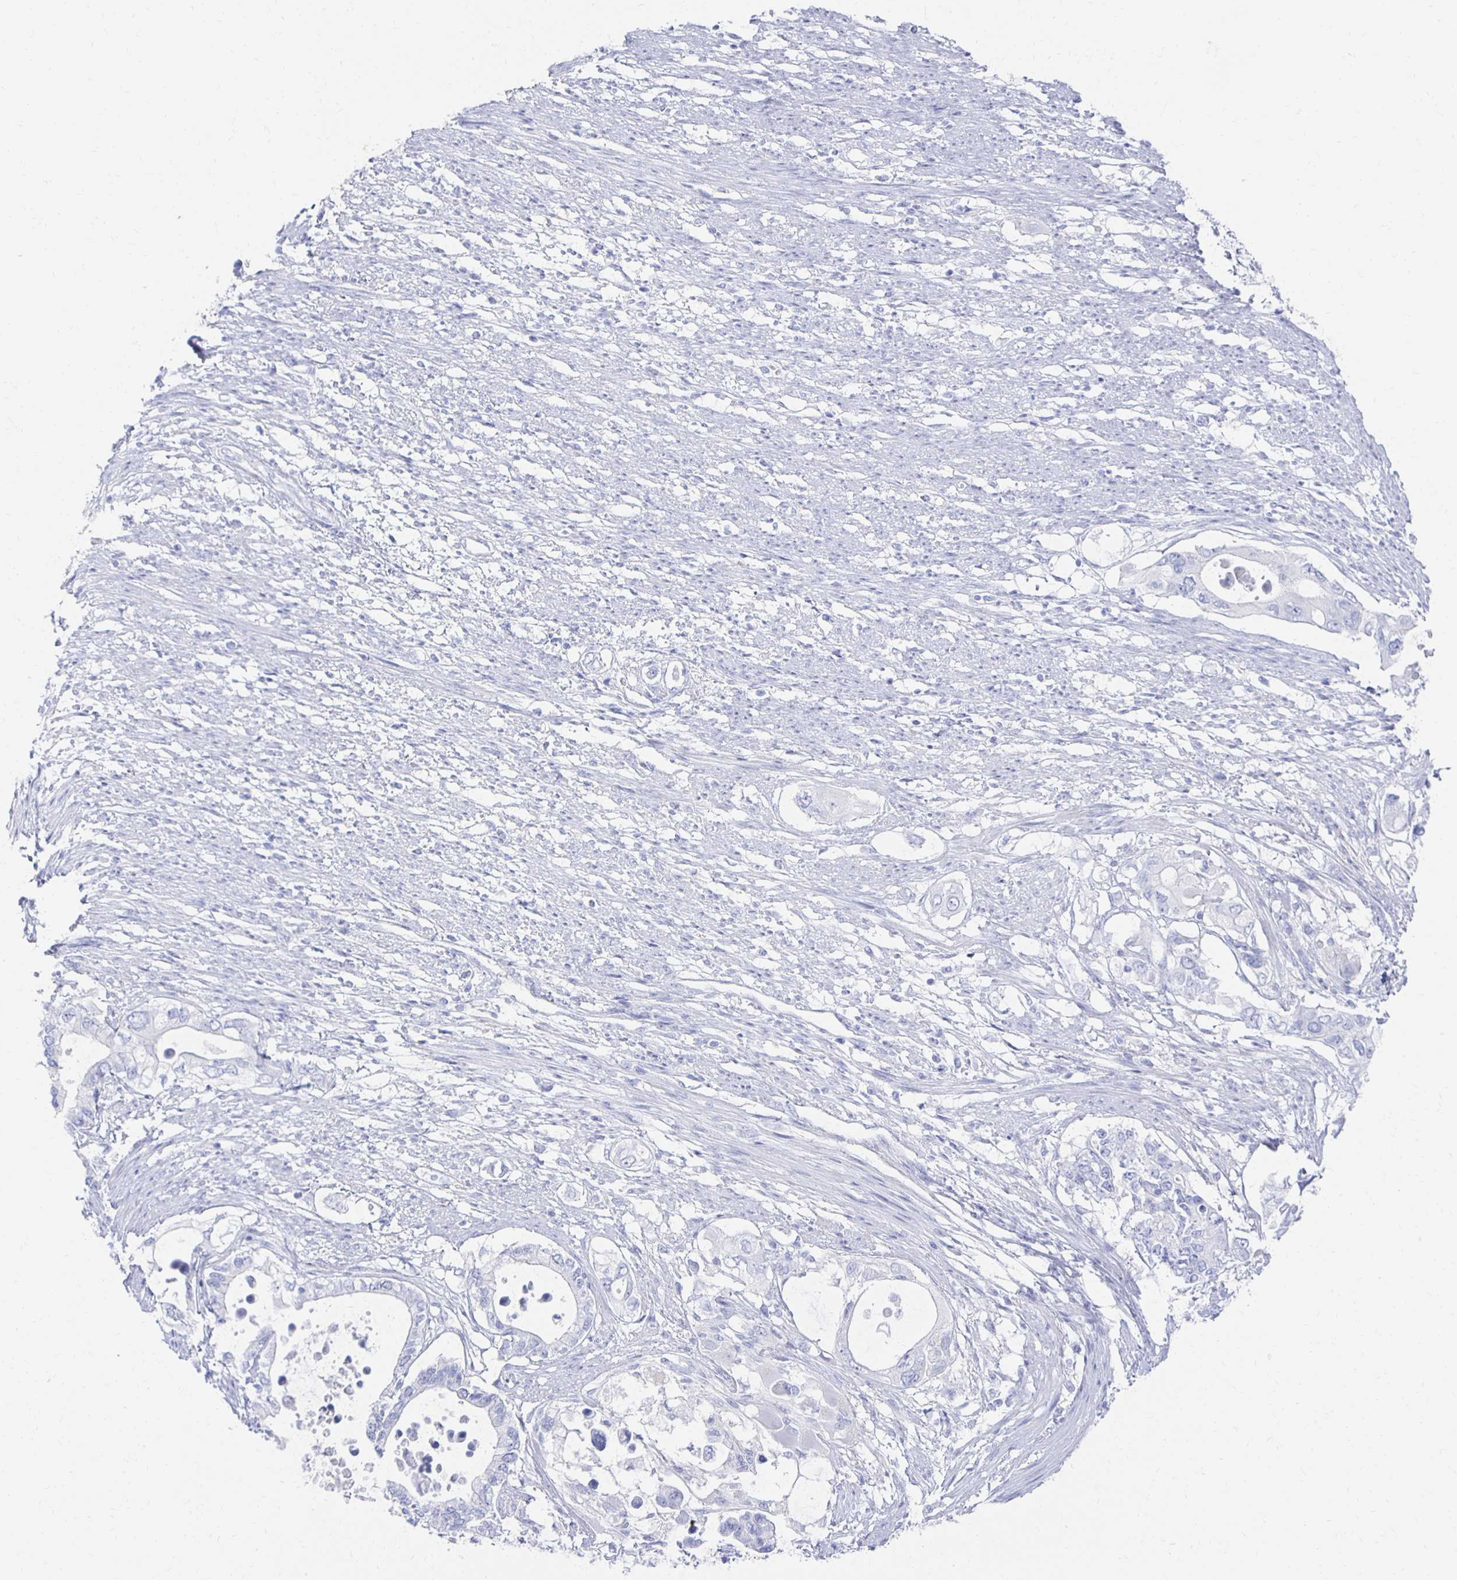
{"staining": {"intensity": "negative", "quantity": "none", "location": "none"}, "tissue": "pancreatic cancer", "cell_type": "Tumor cells", "image_type": "cancer", "snomed": [{"axis": "morphology", "description": "Adenocarcinoma, NOS"}, {"axis": "topography", "description": "Pancreas"}], "caption": "Immunohistochemistry of human pancreatic cancer shows no expression in tumor cells.", "gene": "PRDM7", "patient": {"sex": "female", "age": 63}}